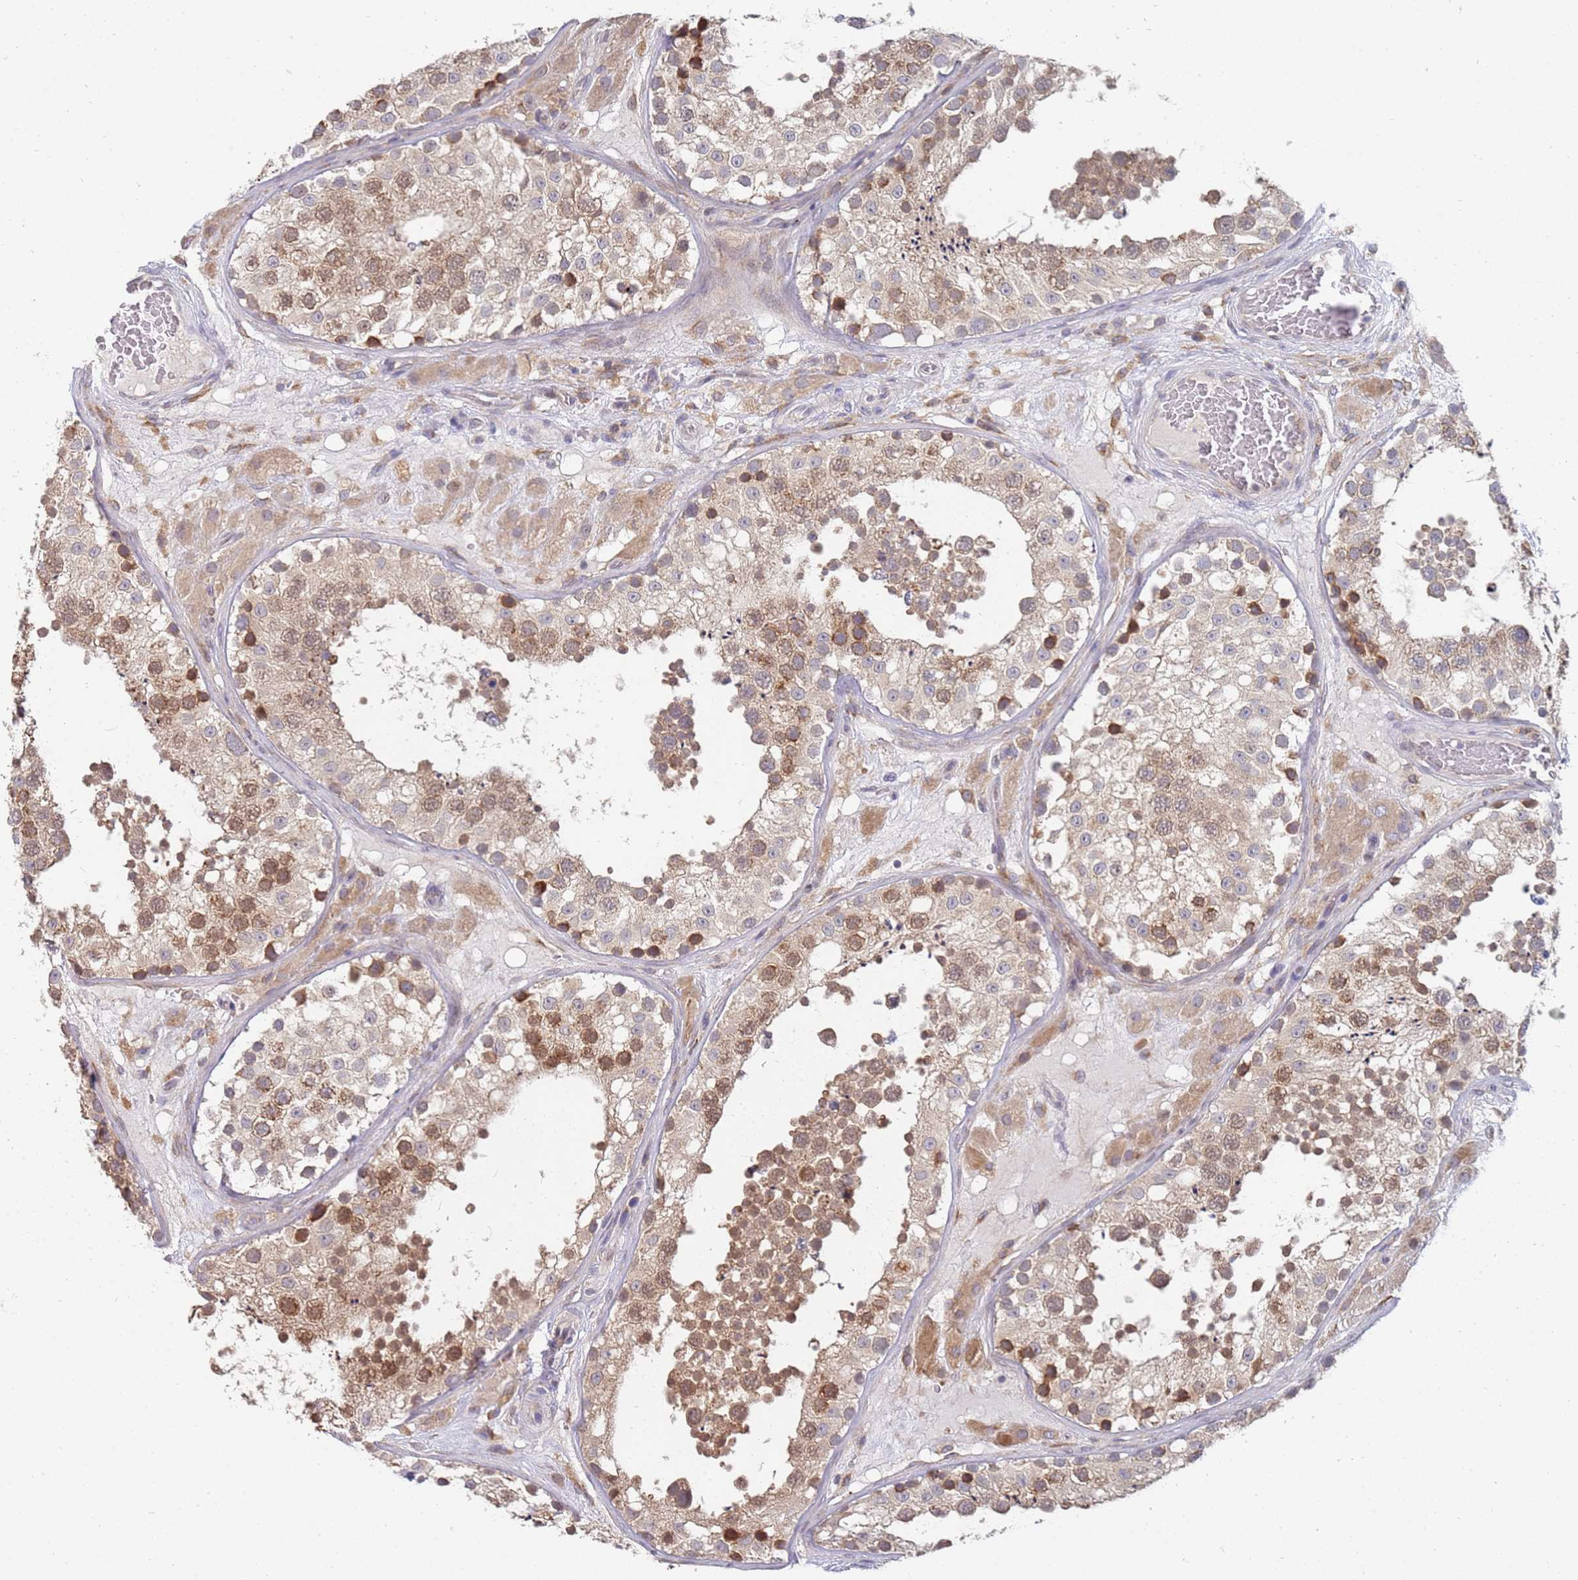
{"staining": {"intensity": "moderate", "quantity": ">75%", "location": "cytoplasmic/membranous"}, "tissue": "testis", "cell_type": "Cells in seminiferous ducts", "image_type": "normal", "snomed": [{"axis": "morphology", "description": "Normal tissue, NOS"}, {"axis": "topography", "description": "Testis"}], "caption": "An immunohistochemistry (IHC) micrograph of benign tissue is shown. Protein staining in brown highlights moderate cytoplasmic/membranous positivity in testis within cells in seminiferous ducts.", "gene": "VRK2", "patient": {"sex": "male", "age": 26}}